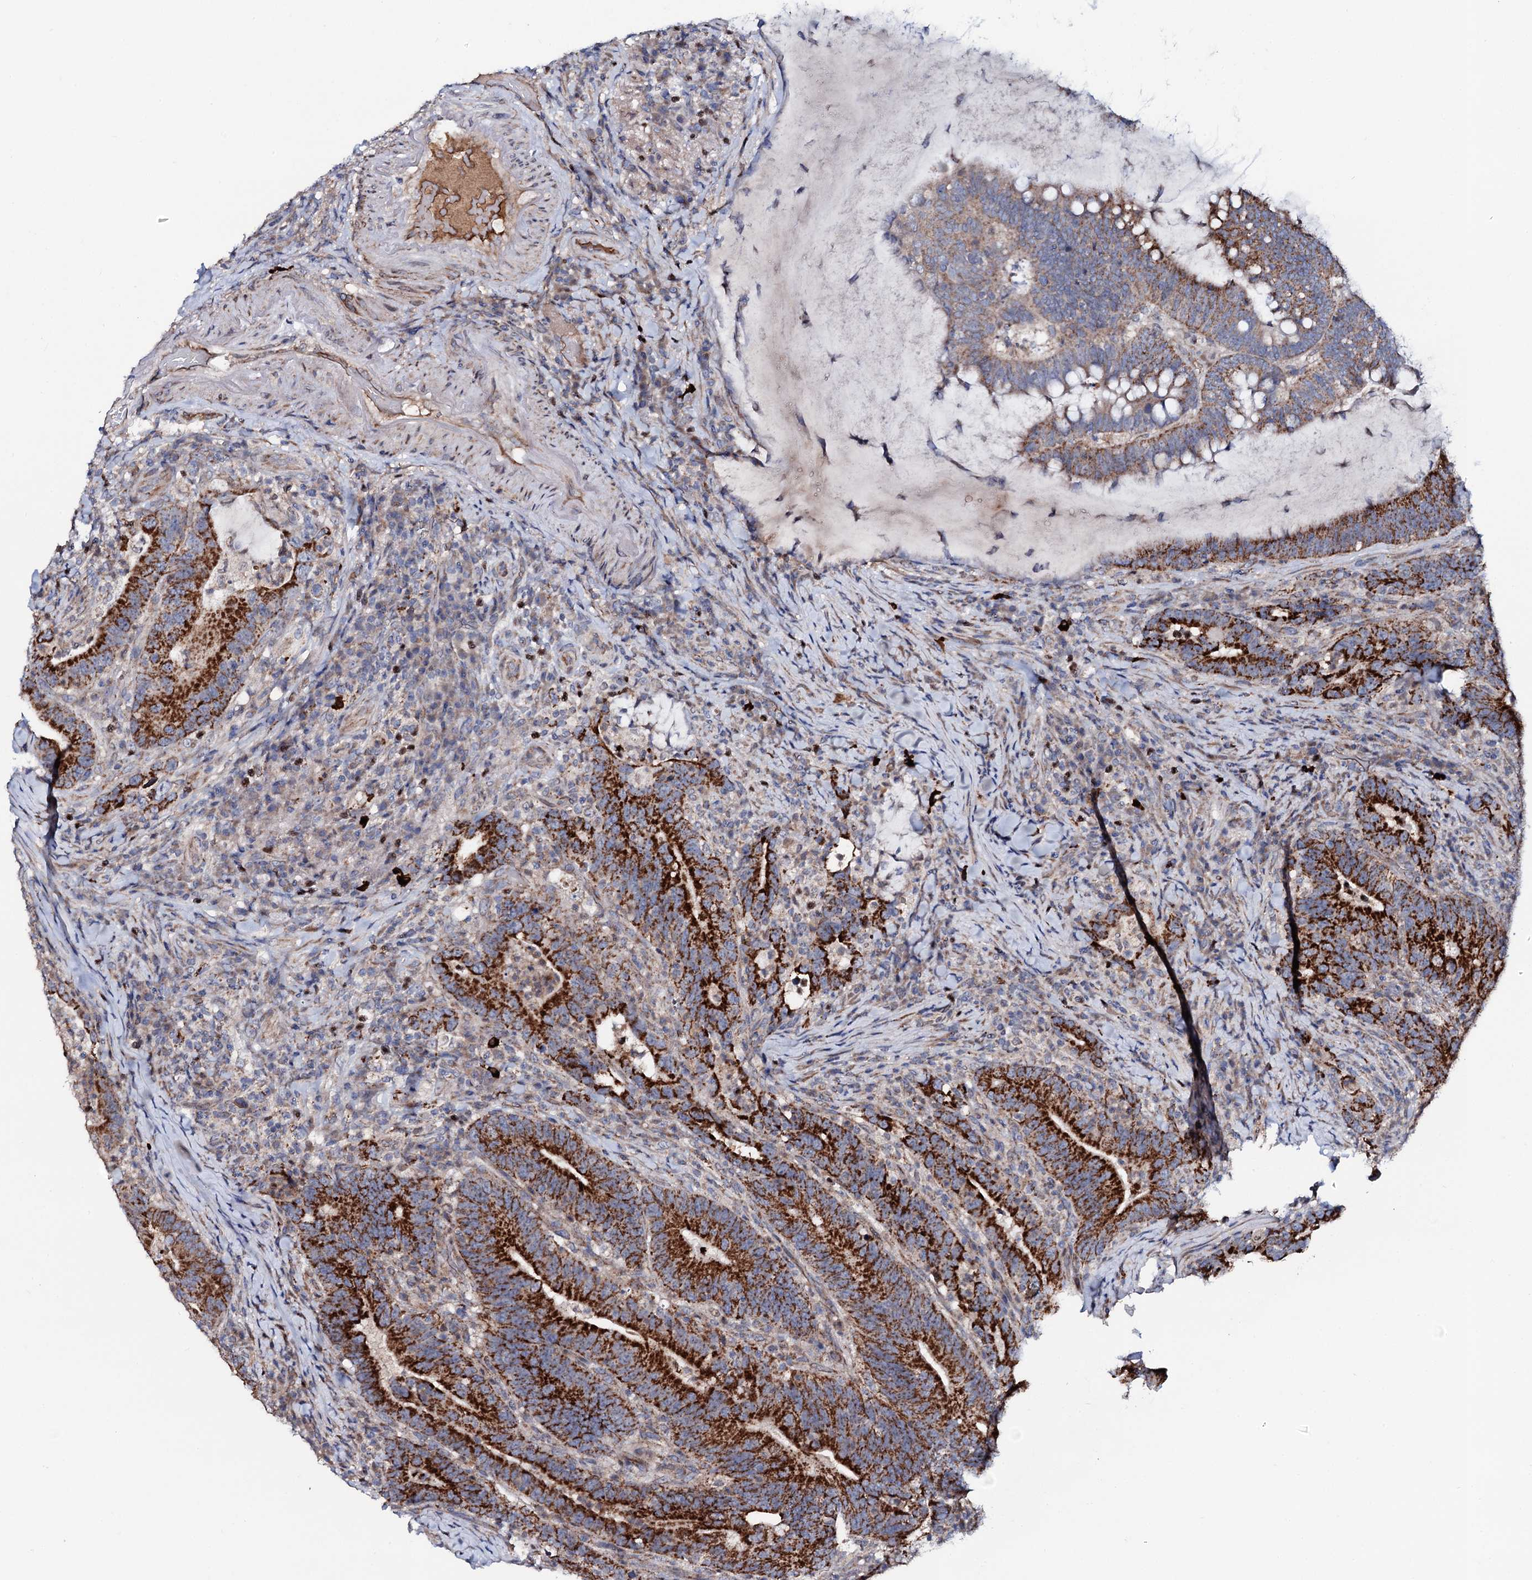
{"staining": {"intensity": "strong", "quantity": ">75%", "location": "cytoplasmic/membranous"}, "tissue": "colorectal cancer", "cell_type": "Tumor cells", "image_type": "cancer", "snomed": [{"axis": "morphology", "description": "Adenocarcinoma, NOS"}, {"axis": "topography", "description": "Colon"}], "caption": "Strong cytoplasmic/membranous protein expression is appreciated in approximately >75% of tumor cells in colorectal cancer.", "gene": "PPP1R3D", "patient": {"sex": "female", "age": 66}}